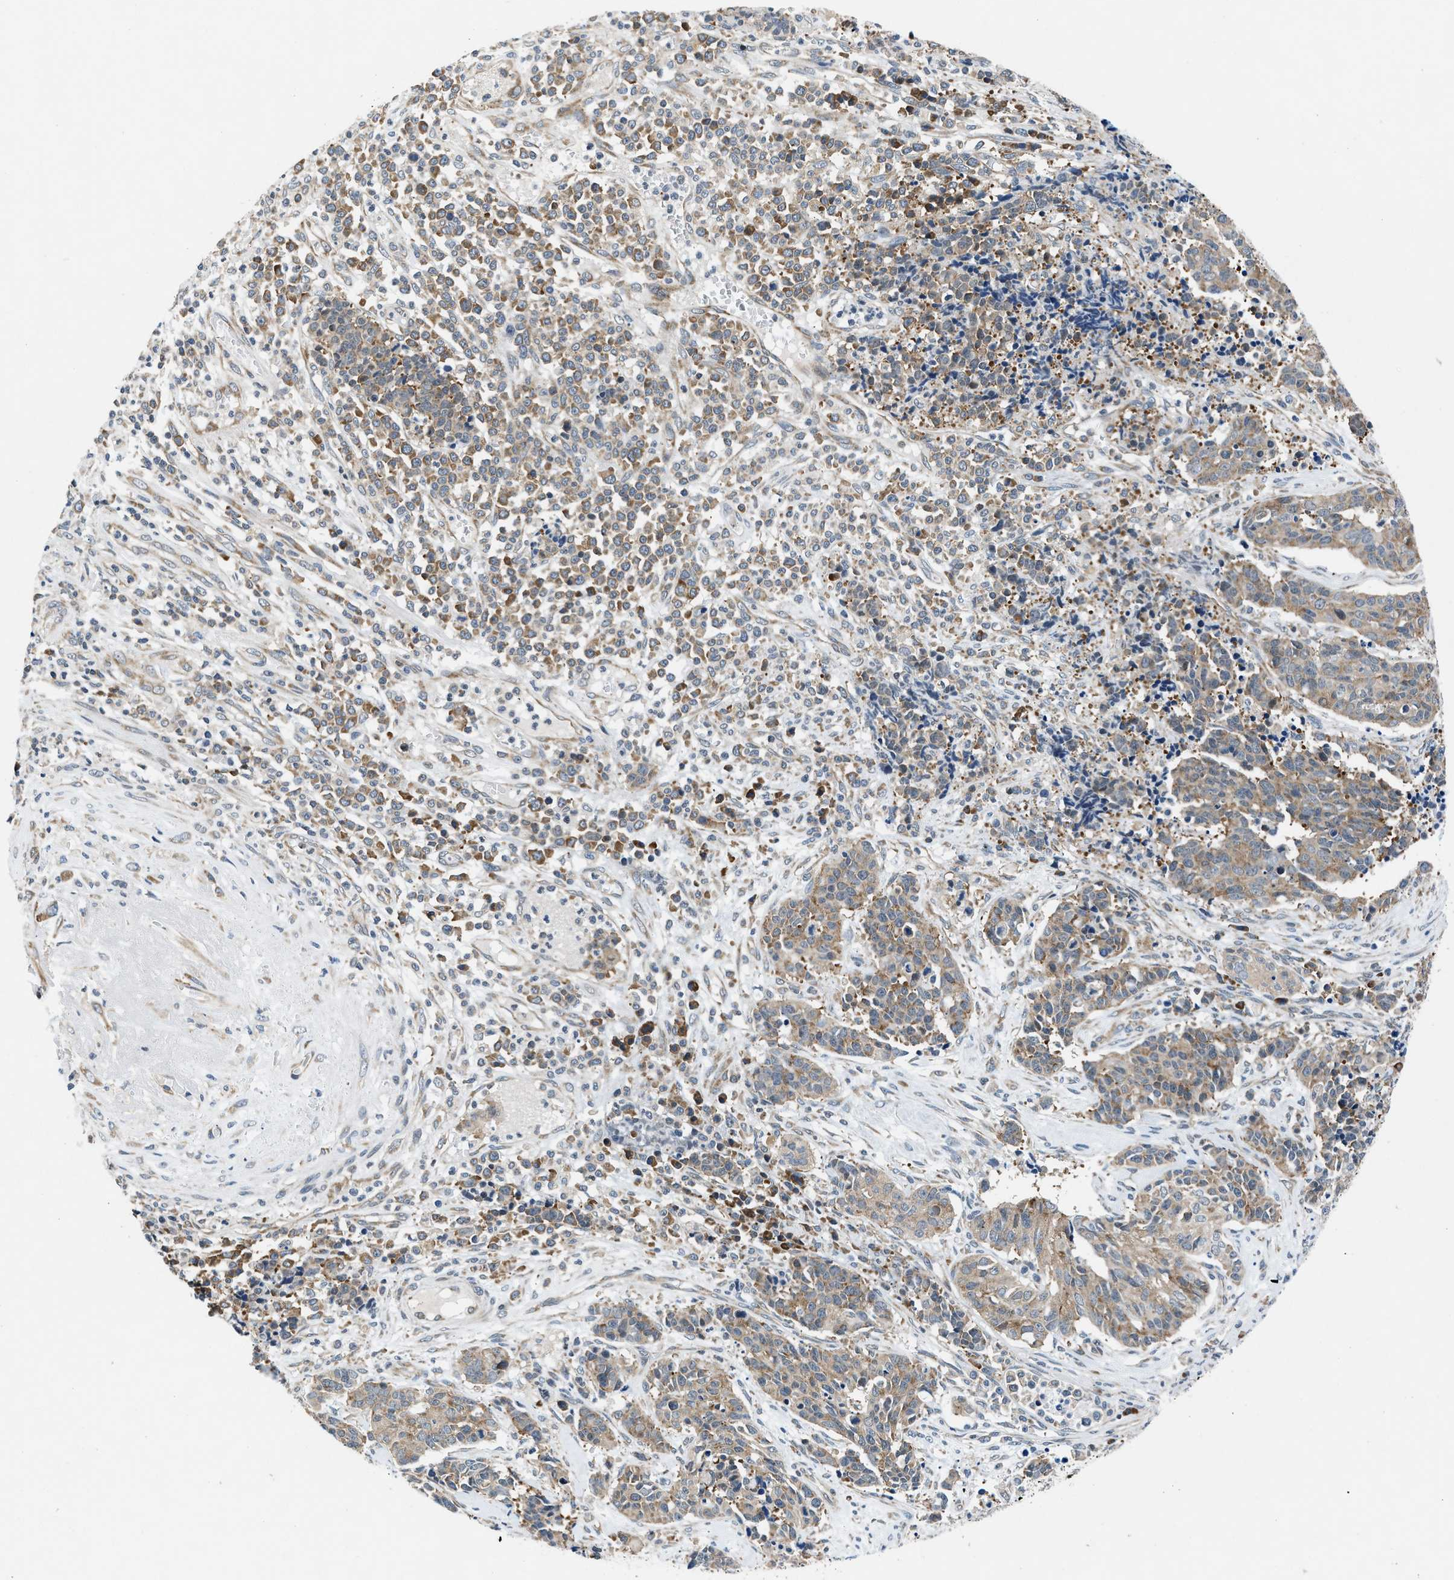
{"staining": {"intensity": "weak", "quantity": ">75%", "location": "cytoplasmic/membranous"}, "tissue": "cervical cancer", "cell_type": "Tumor cells", "image_type": "cancer", "snomed": [{"axis": "morphology", "description": "Squamous cell carcinoma, NOS"}, {"axis": "topography", "description": "Cervix"}], "caption": "The image displays a brown stain indicating the presence of a protein in the cytoplasmic/membranous of tumor cells in cervical squamous cell carcinoma.", "gene": "PA2G4", "patient": {"sex": "female", "age": 35}}